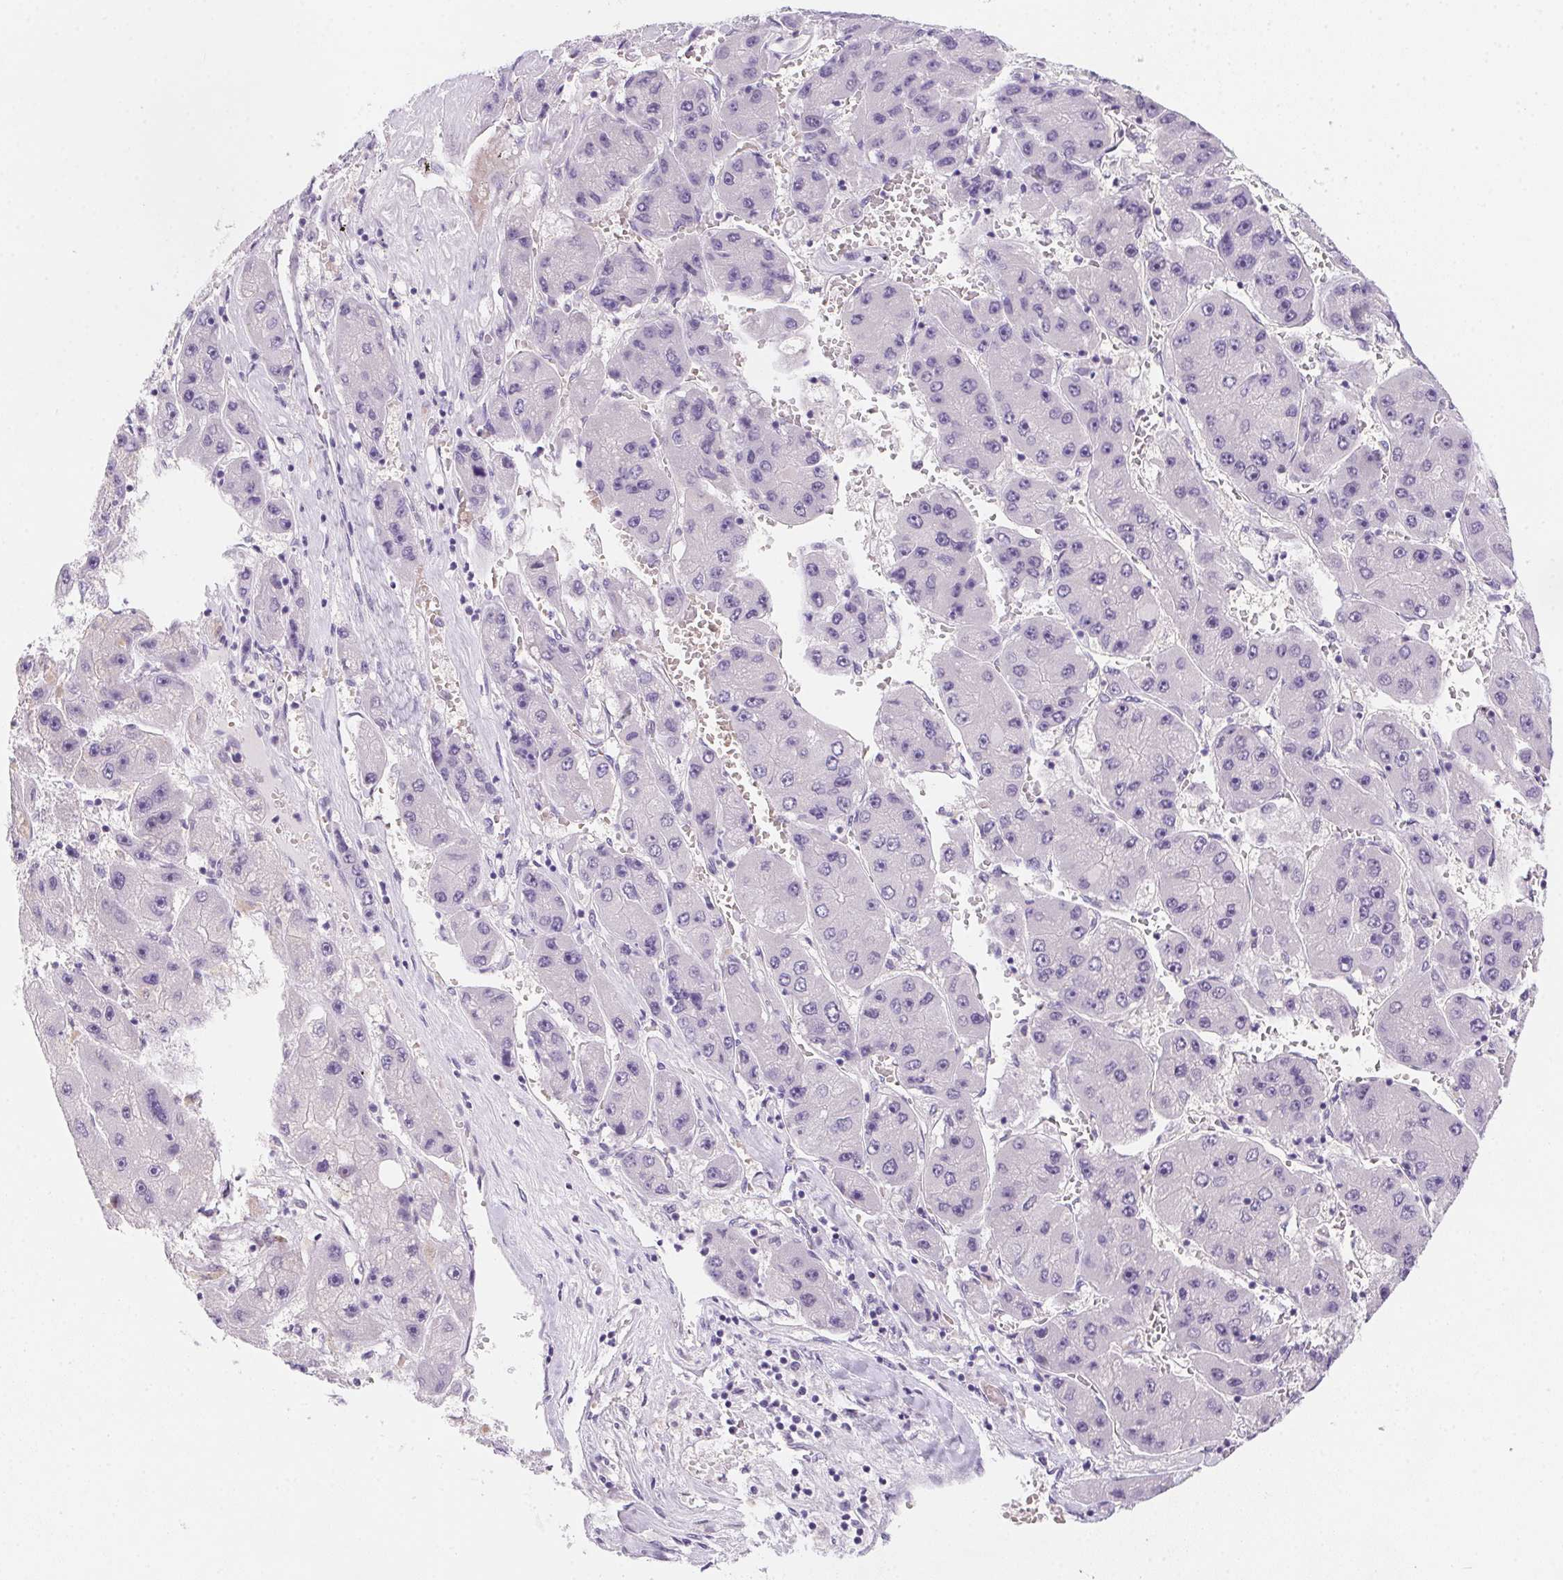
{"staining": {"intensity": "negative", "quantity": "none", "location": "none"}, "tissue": "liver cancer", "cell_type": "Tumor cells", "image_type": "cancer", "snomed": [{"axis": "morphology", "description": "Carcinoma, Hepatocellular, NOS"}, {"axis": "topography", "description": "Liver"}], "caption": "DAB immunohistochemical staining of hepatocellular carcinoma (liver) exhibits no significant staining in tumor cells. (DAB IHC, high magnification).", "gene": "HELLS", "patient": {"sex": "female", "age": 61}}